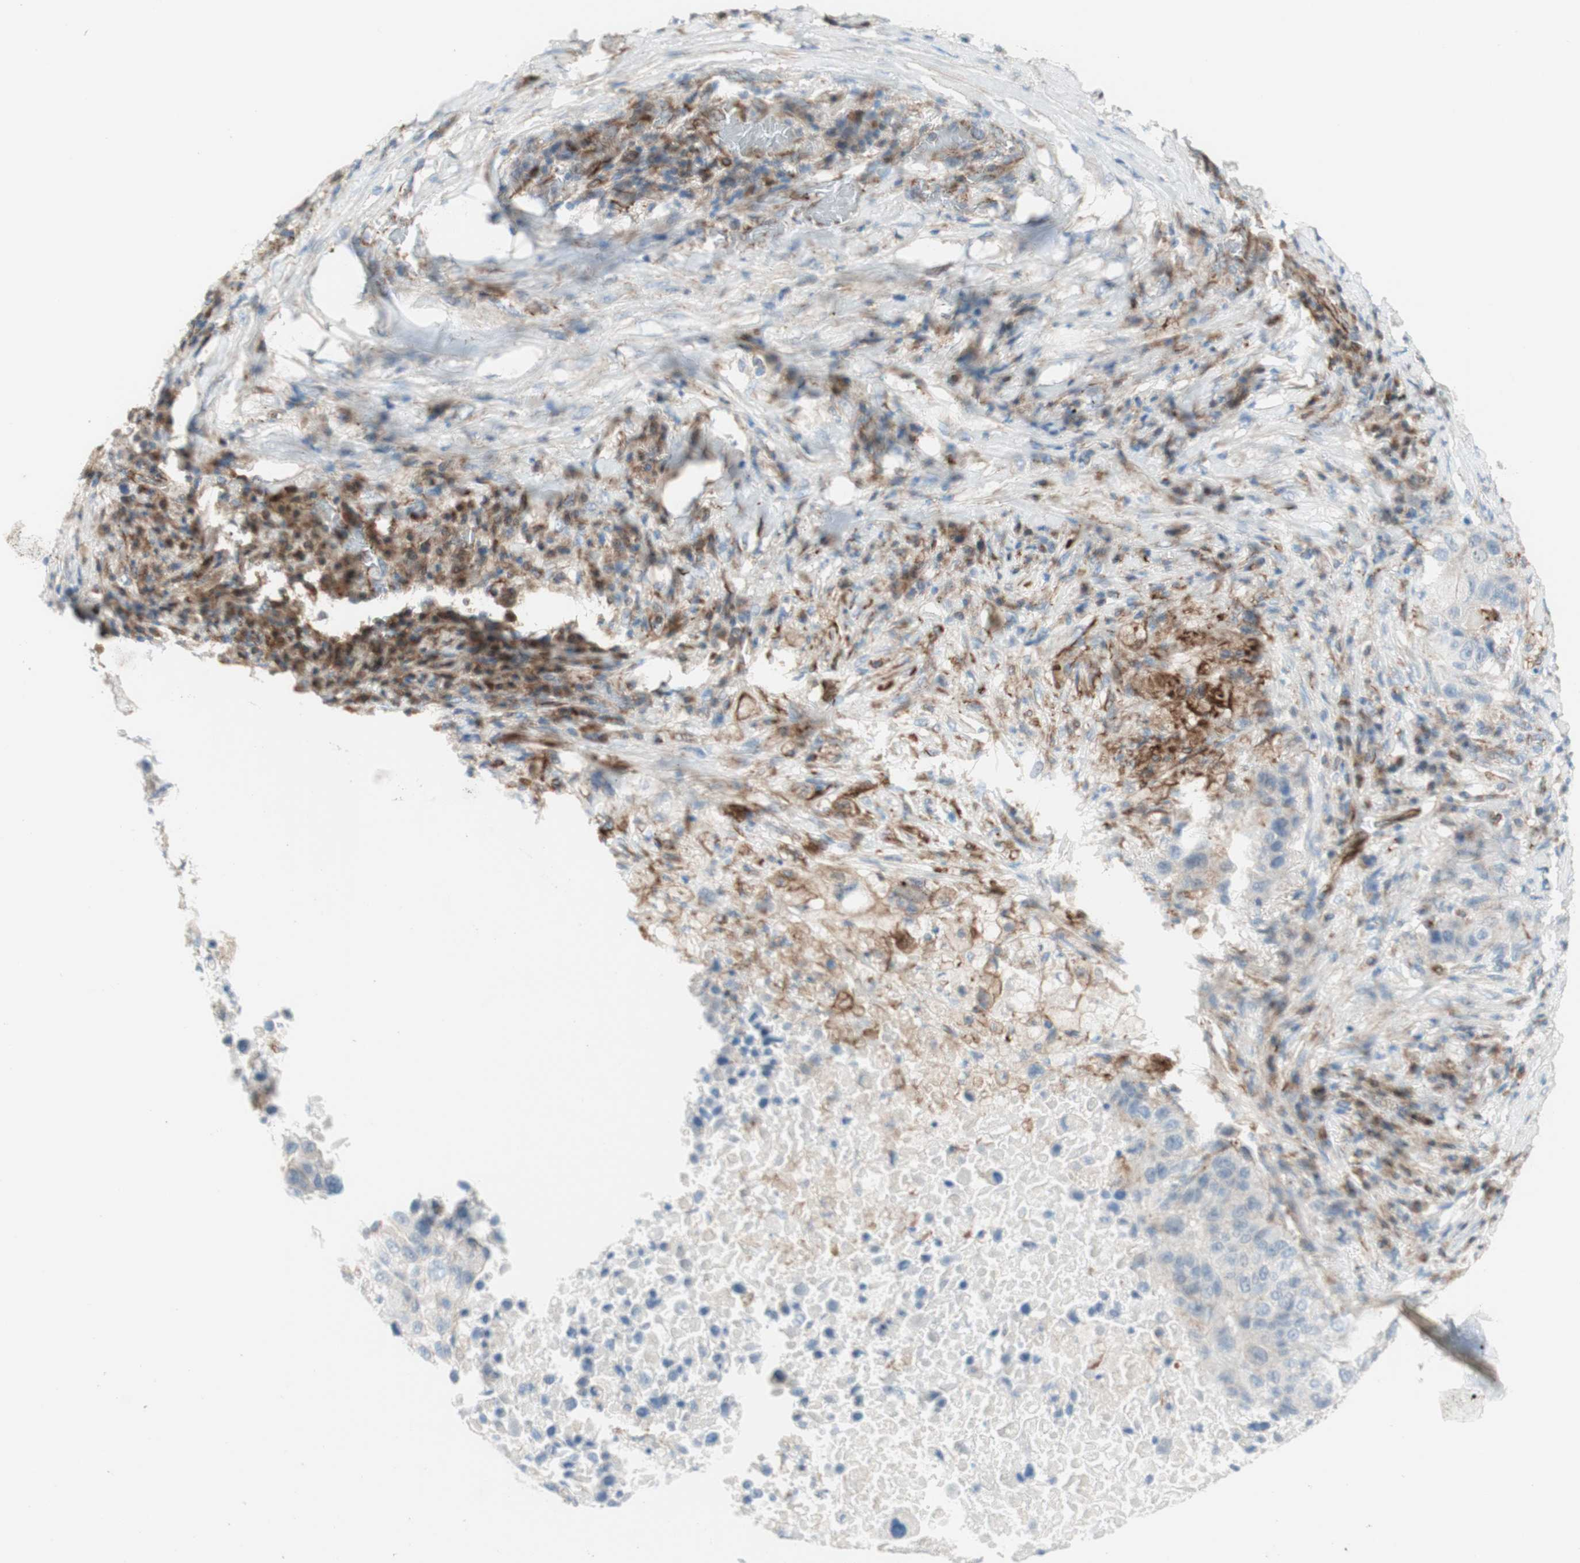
{"staining": {"intensity": "negative", "quantity": "none", "location": "none"}, "tissue": "lung cancer", "cell_type": "Tumor cells", "image_type": "cancer", "snomed": [{"axis": "morphology", "description": "Squamous cell carcinoma, NOS"}, {"axis": "topography", "description": "Lung"}], "caption": "This is a photomicrograph of immunohistochemistry (IHC) staining of lung squamous cell carcinoma, which shows no staining in tumor cells. (Stains: DAB IHC with hematoxylin counter stain, Microscopy: brightfield microscopy at high magnification).", "gene": "POU2AF1", "patient": {"sex": "male", "age": 57}}